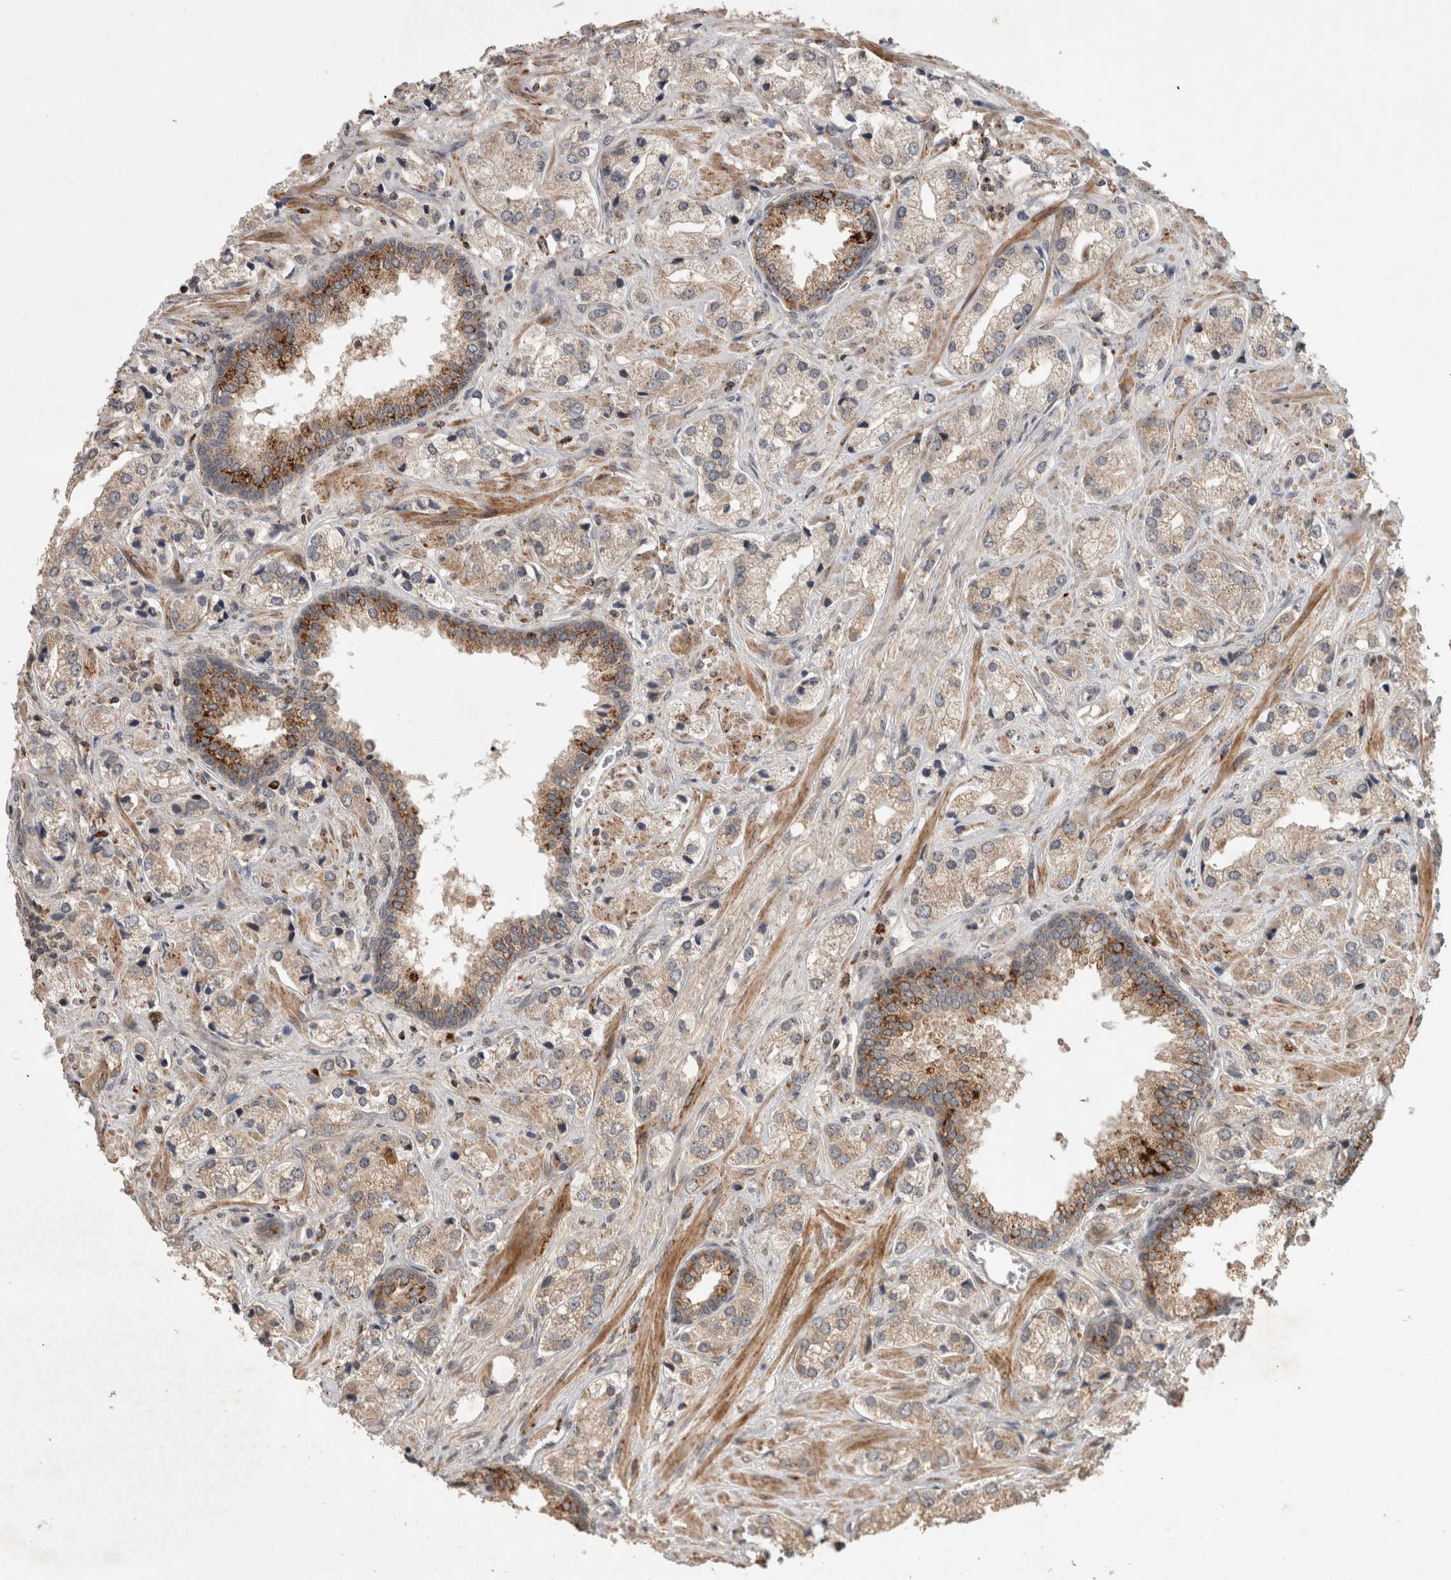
{"staining": {"intensity": "weak", "quantity": ">75%", "location": "cytoplasmic/membranous"}, "tissue": "prostate cancer", "cell_type": "Tumor cells", "image_type": "cancer", "snomed": [{"axis": "morphology", "description": "Adenocarcinoma, High grade"}, {"axis": "topography", "description": "Prostate"}], "caption": "Prostate high-grade adenocarcinoma was stained to show a protein in brown. There is low levels of weak cytoplasmic/membranous positivity in about >75% of tumor cells. The staining was performed using DAB to visualize the protein expression in brown, while the nuclei were stained in blue with hematoxylin (Magnification: 20x).", "gene": "SERAC1", "patient": {"sex": "male", "age": 66}}